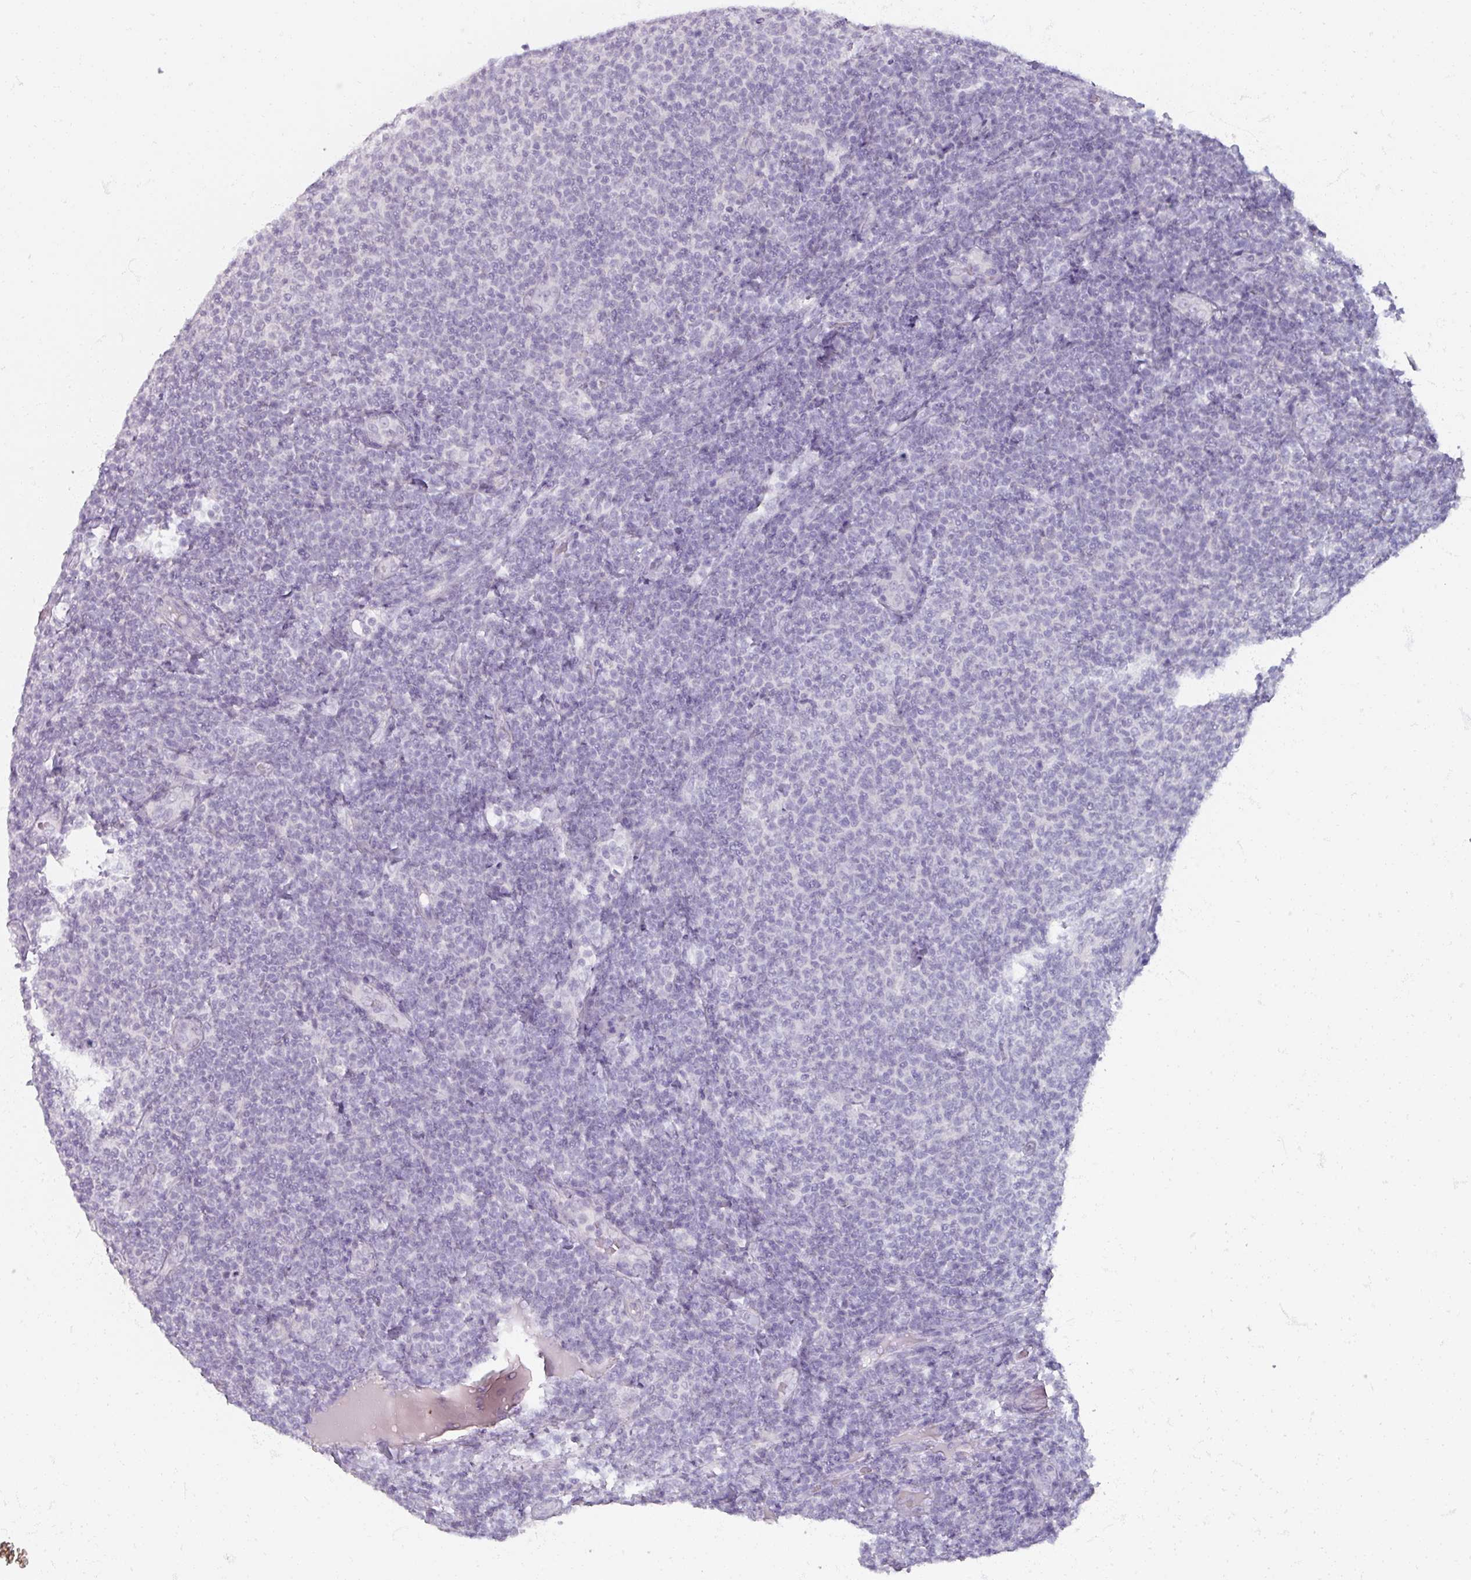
{"staining": {"intensity": "negative", "quantity": "none", "location": "none"}, "tissue": "lymphoma", "cell_type": "Tumor cells", "image_type": "cancer", "snomed": [{"axis": "morphology", "description": "Malignant lymphoma, non-Hodgkin's type, Low grade"}, {"axis": "topography", "description": "Lymph node"}], "caption": "A photomicrograph of human malignant lymphoma, non-Hodgkin's type (low-grade) is negative for staining in tumor cells.", "gene": "TG", "patient": {"sex": "male", "age": 66}}